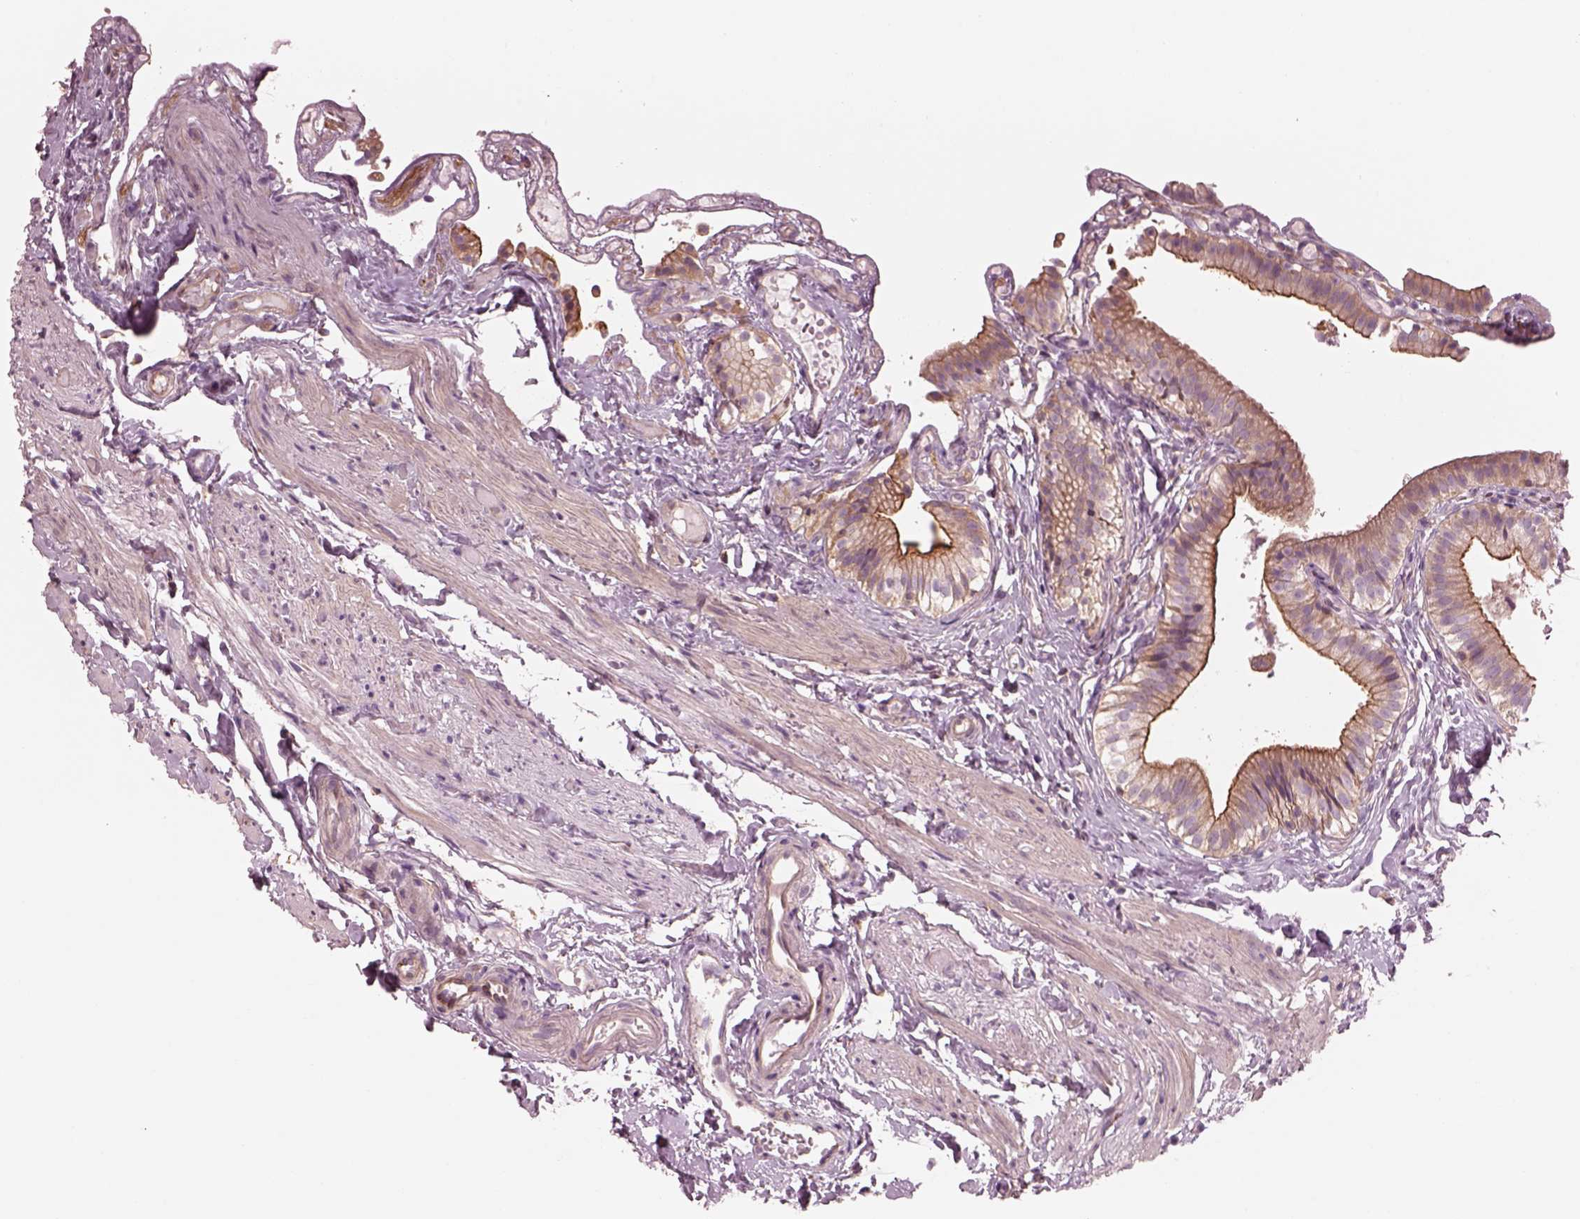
{"staining": {"intensity": "strong", "quantity": "25%-75%", "location": "cytoplasmic/membranous"}, "tissue": "gallbladder", "cell_type": "Glandular cells", "image_type": "normal", "snomed": [{"axis": "morphology", "description": "Normal tissue, NOS"}, {"axis": "topography", "description": "Gallbladder"}], "caption": "Strong cytoplasmic/membranous staining for a protein is seen in approximately 25%-75% of glandular cells of benign gallbladder using immunohistochemistry (IHC).", "gene": "STK33", "patient": {"sex": "female", "age": 47}}